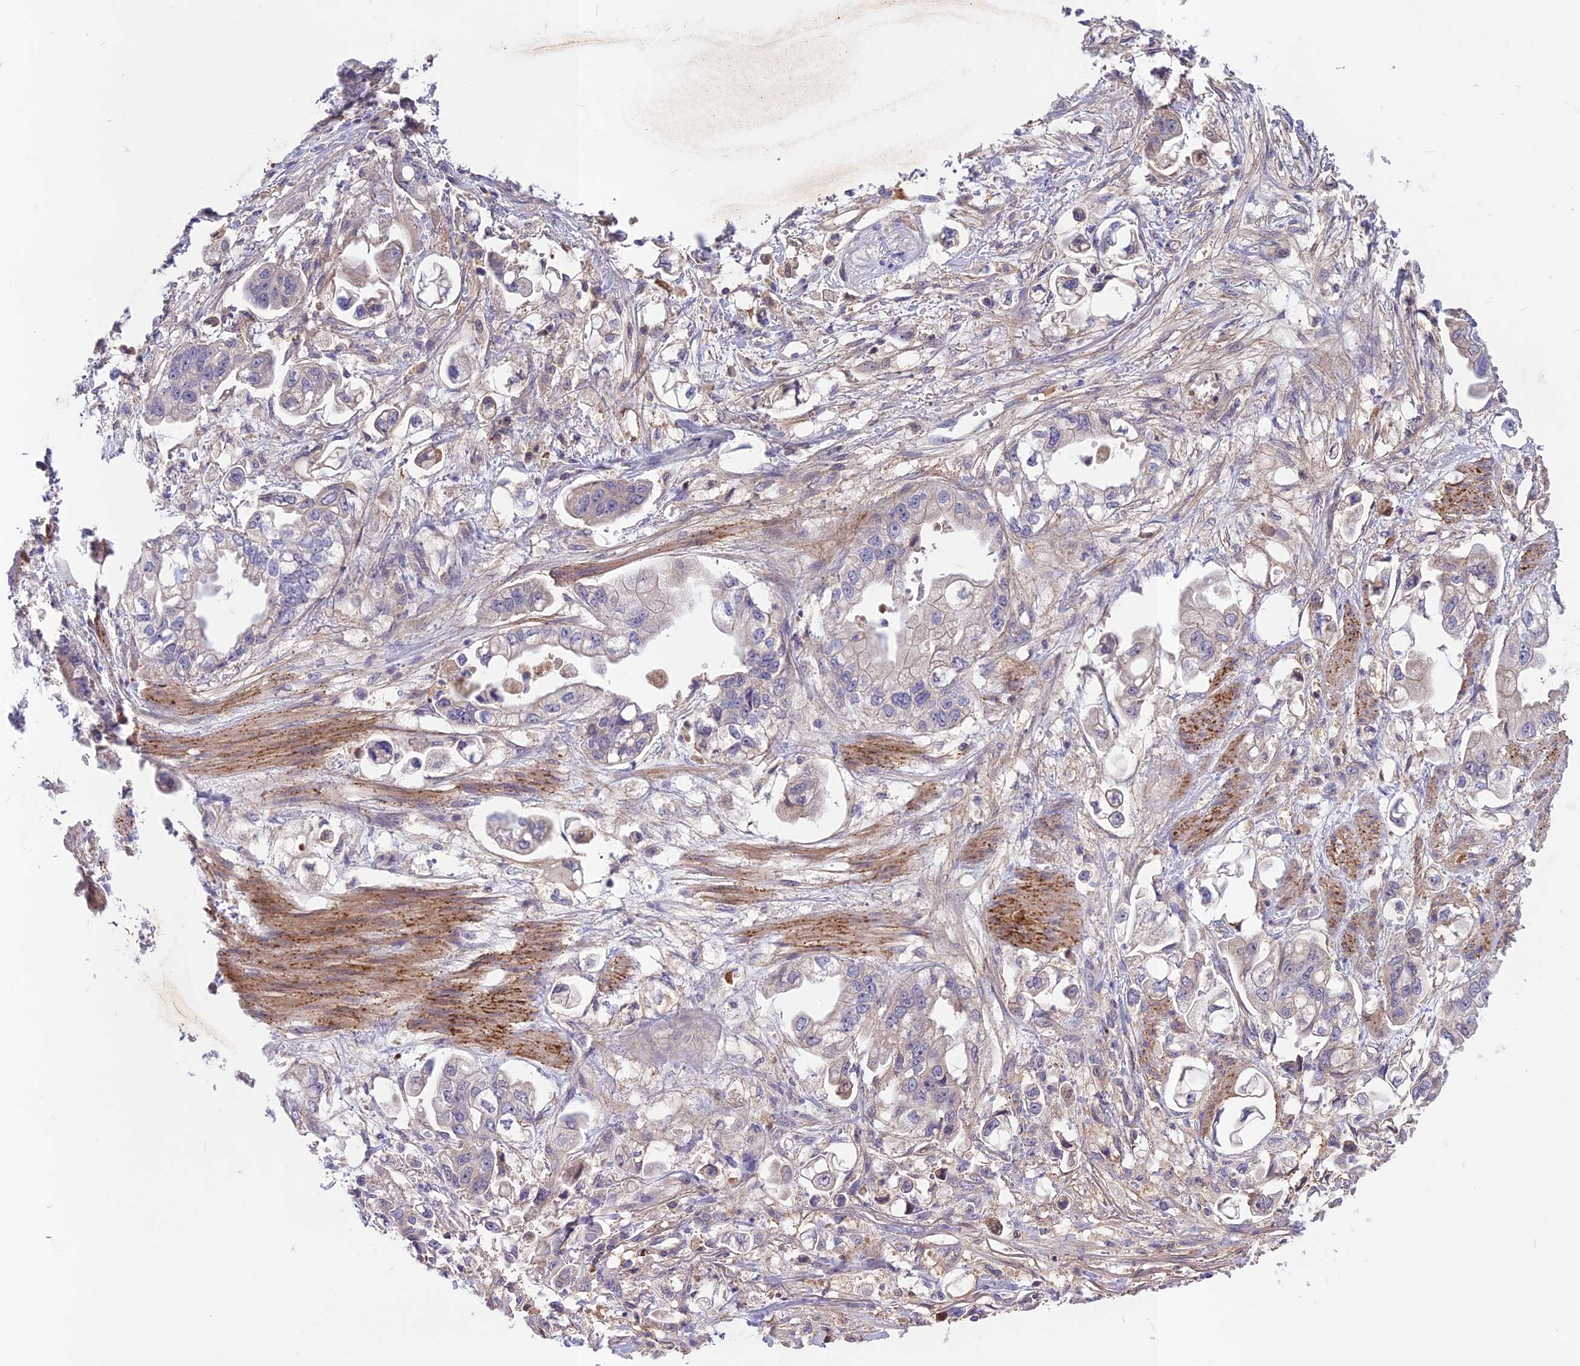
{"staining": {"intensity": "weak", "quantity": "25%-75%", "location": "cytoplasmic/membranous"}, "tissue": "stomach cancer", "cell_type": "Tumor cells", "image_type": "cancer", "snomed": [{"axis": "morphology", "description": "Adenocarcinoma, NOS"}, {"axis": "topography", "description": "Stomach"}], "caption": "Stomach adenocarcinoma stained with a brown dye shows weak cytoplasmic/membranous positive expression in approximately 25%-75% of tumor cells.", "gene": "ADO", "patient": {"sex": "male", "age": 62}}